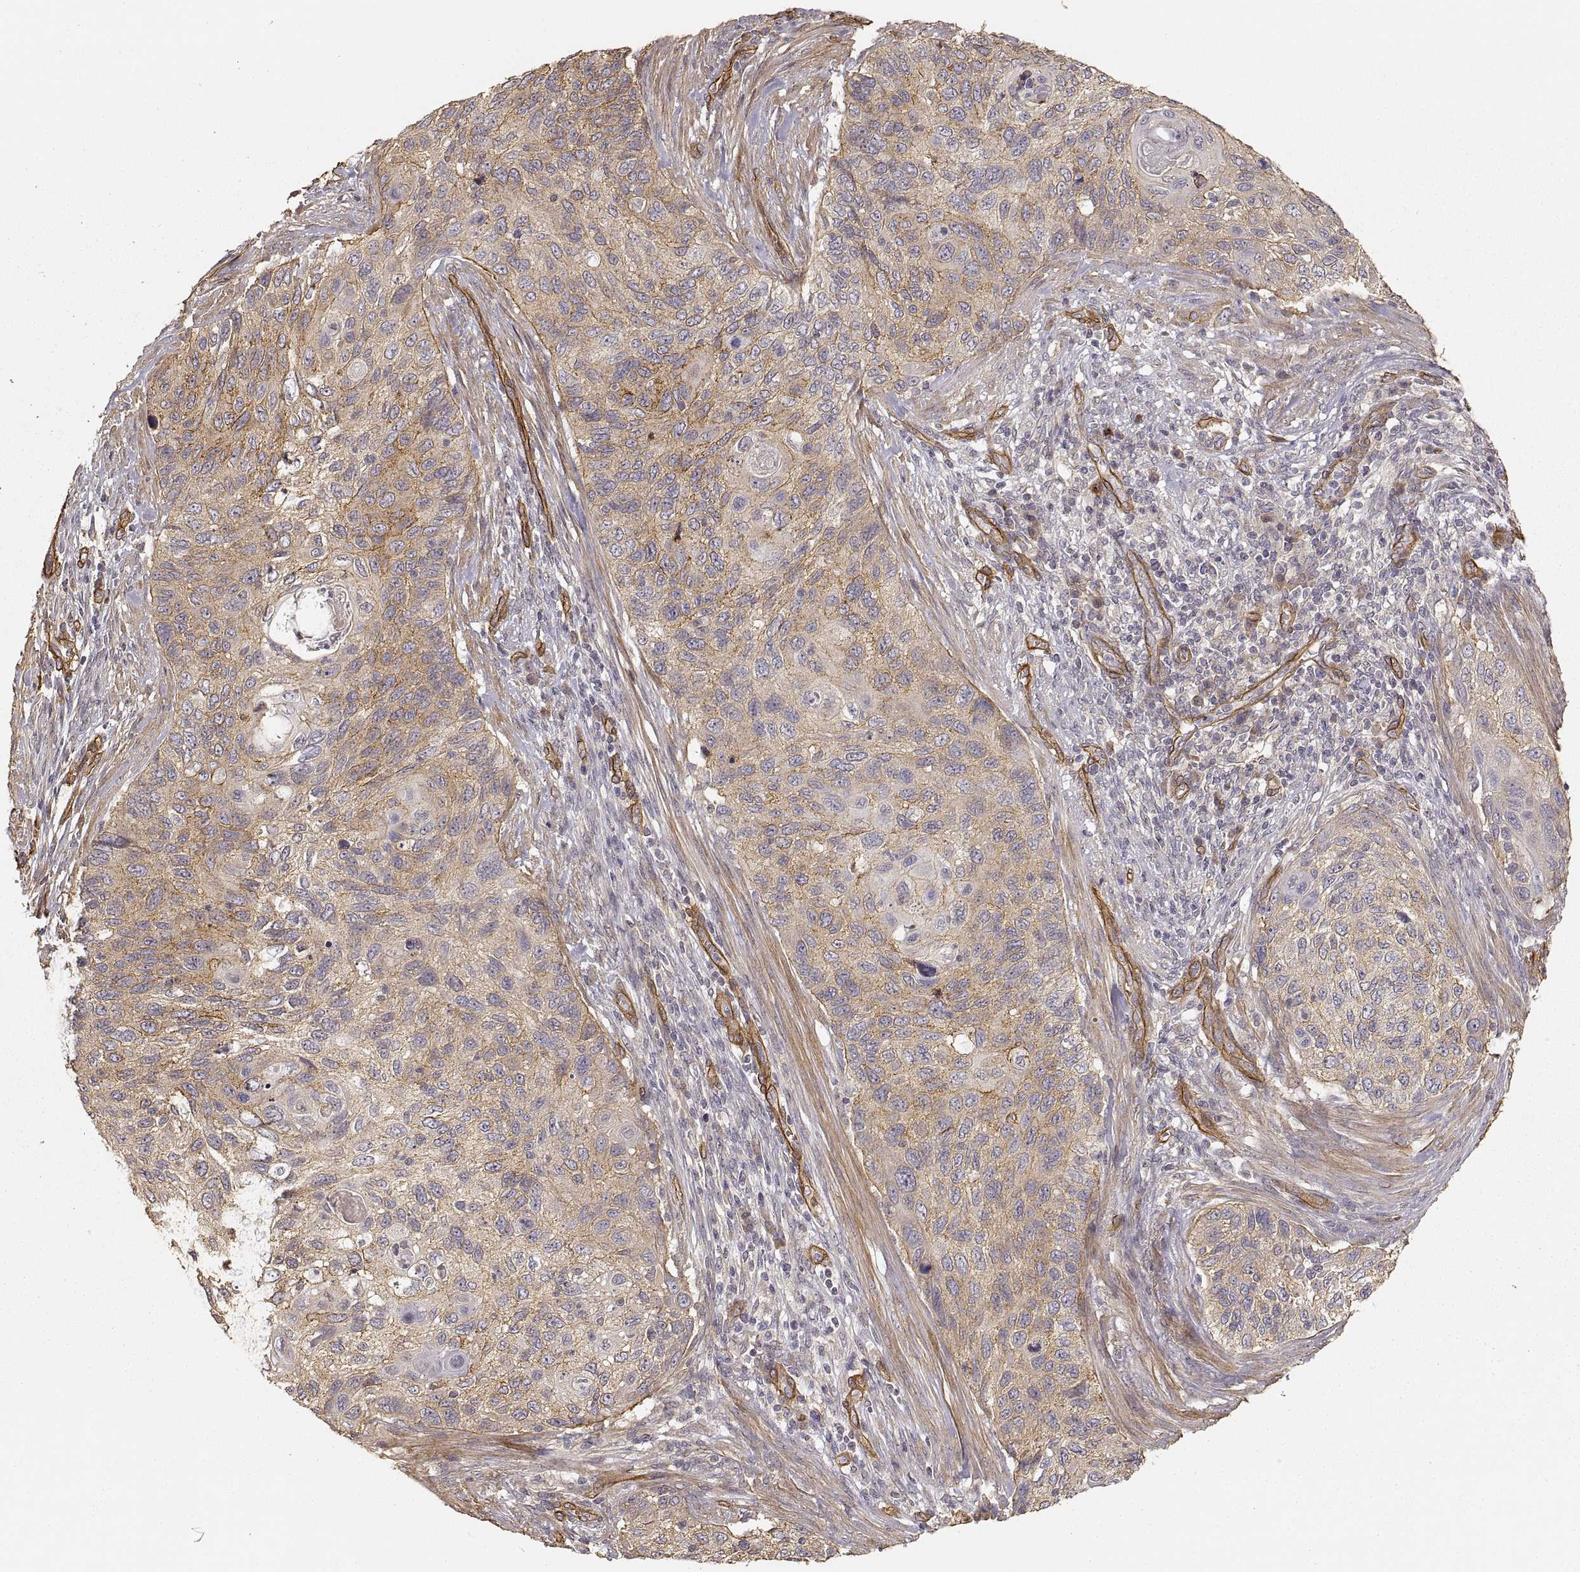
{"staining": {"intensity": "moderate", "quantity": "25%-75%", "location": "cytoplasmic/membranous"}, "tissue": "cervical cancer", "cell_type": "Tumor cells", "image_type": "cancer", "snomed": [{"axis": "morphology", "description": "Squamous cell carcinoma, NOS"}, {"axis": "topography", "description": "Cervix"}], "caption": "Immunohistochemical staining of squamous cell carcinoma (cervical) demonstrates moderate cytoplasmic/membranous protein positivity in approximately 25%-75% of tumor cells.", "gene": "LAMA4", "patient": {"sex": "female", "age": 70}}